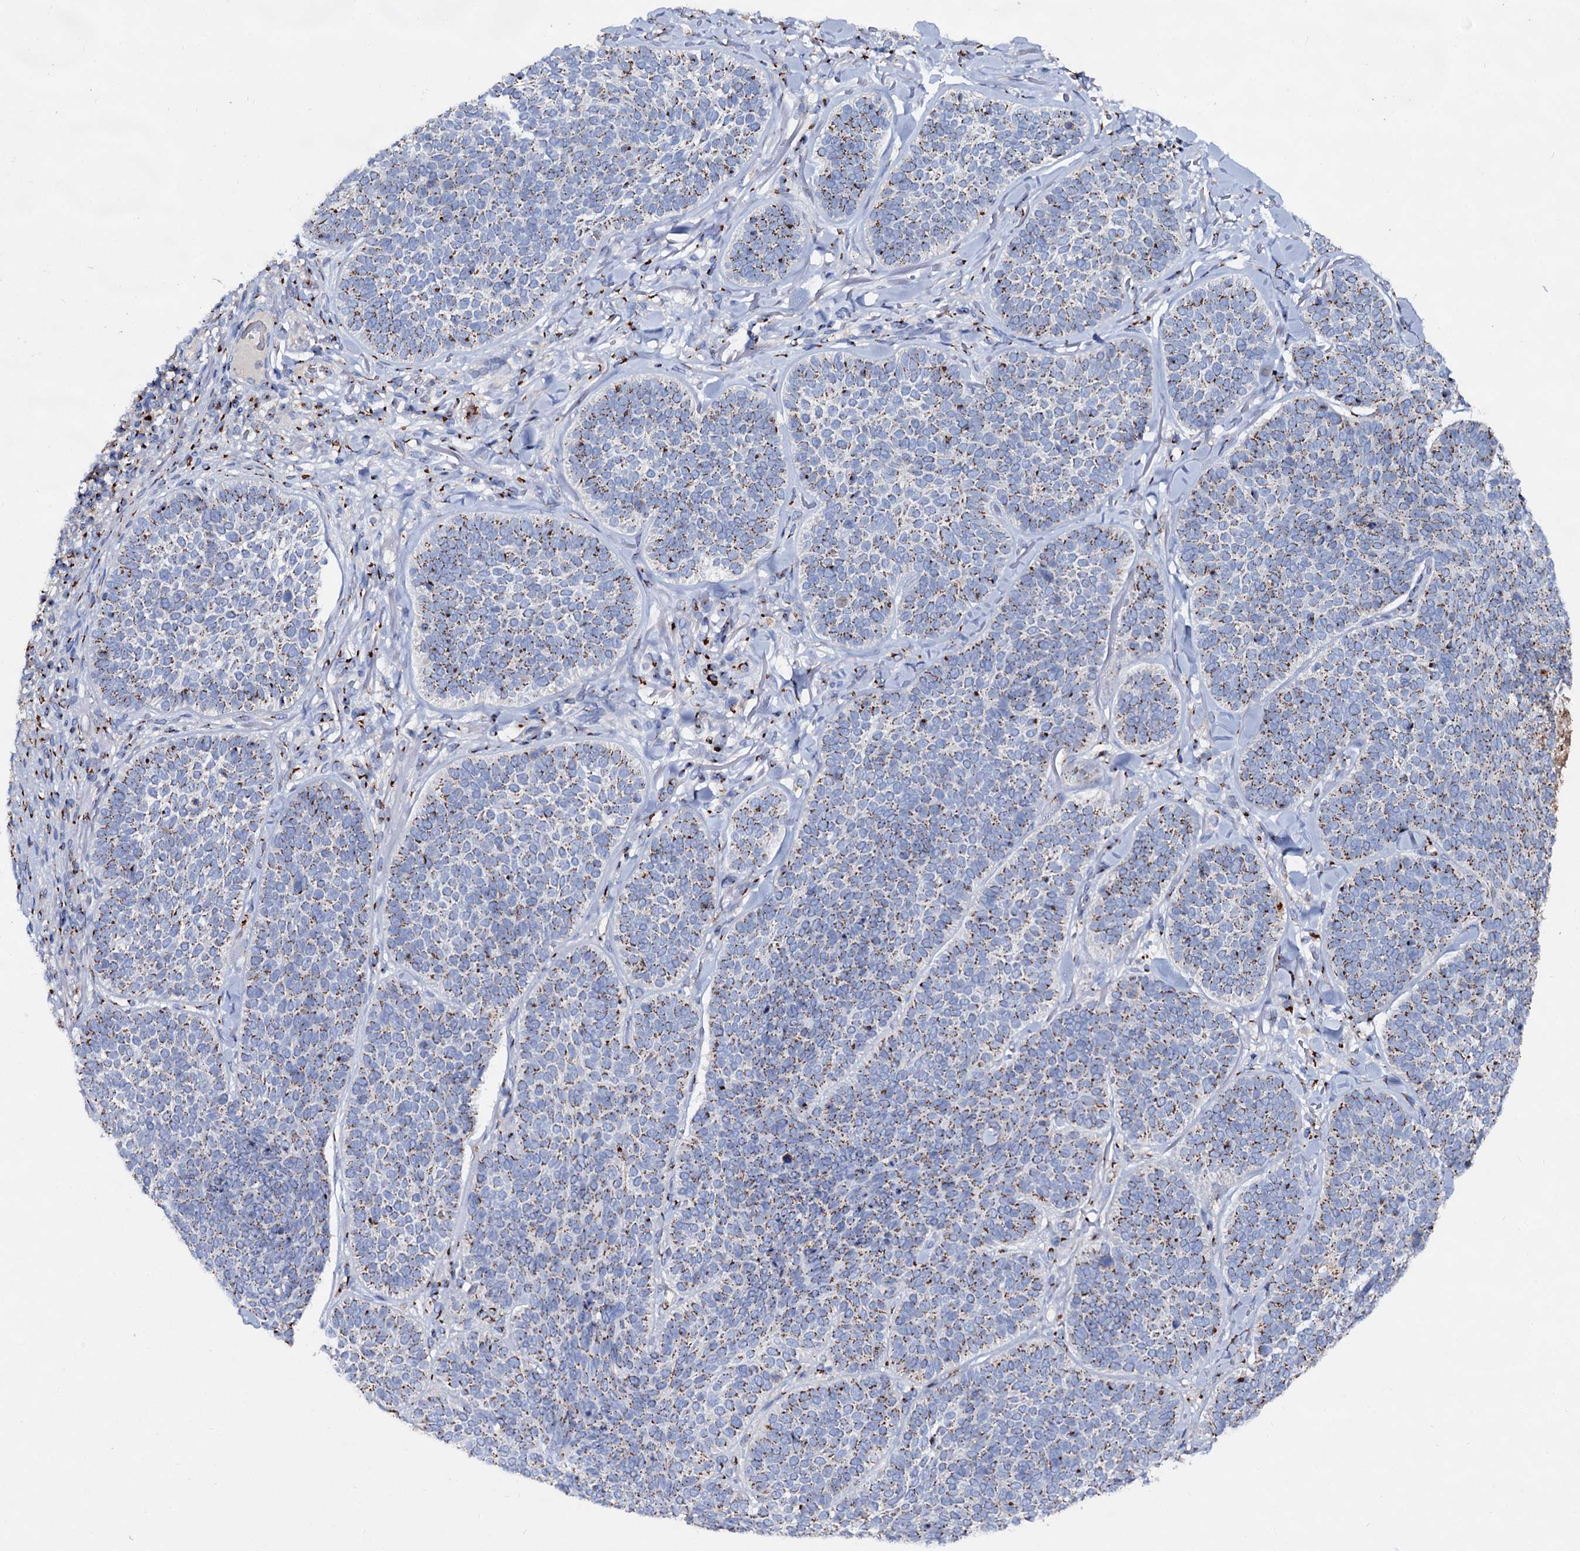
{"staining": {"intensity": "moderate", "quantity": ">75%", "location": "cytoplasmic/membranous"}, "tissue": "skin cancer", "cell_type": "Tumor cells", "image_type": "cancer", "snomed": [{"axis": "morphology", "description": "Basal cell carcinoma"}, {"axis": "topography", "description": "Skin"}], "caption": "A photomicrograph showing moderate cytoplasmic/membranous expression in about >75% of tumor cells in skin basal cell carcinoma, as visualized by brown immunohistochemical staining.", "gene": "TM9SF3", "patient": {"sex": "male", "age": 85}}